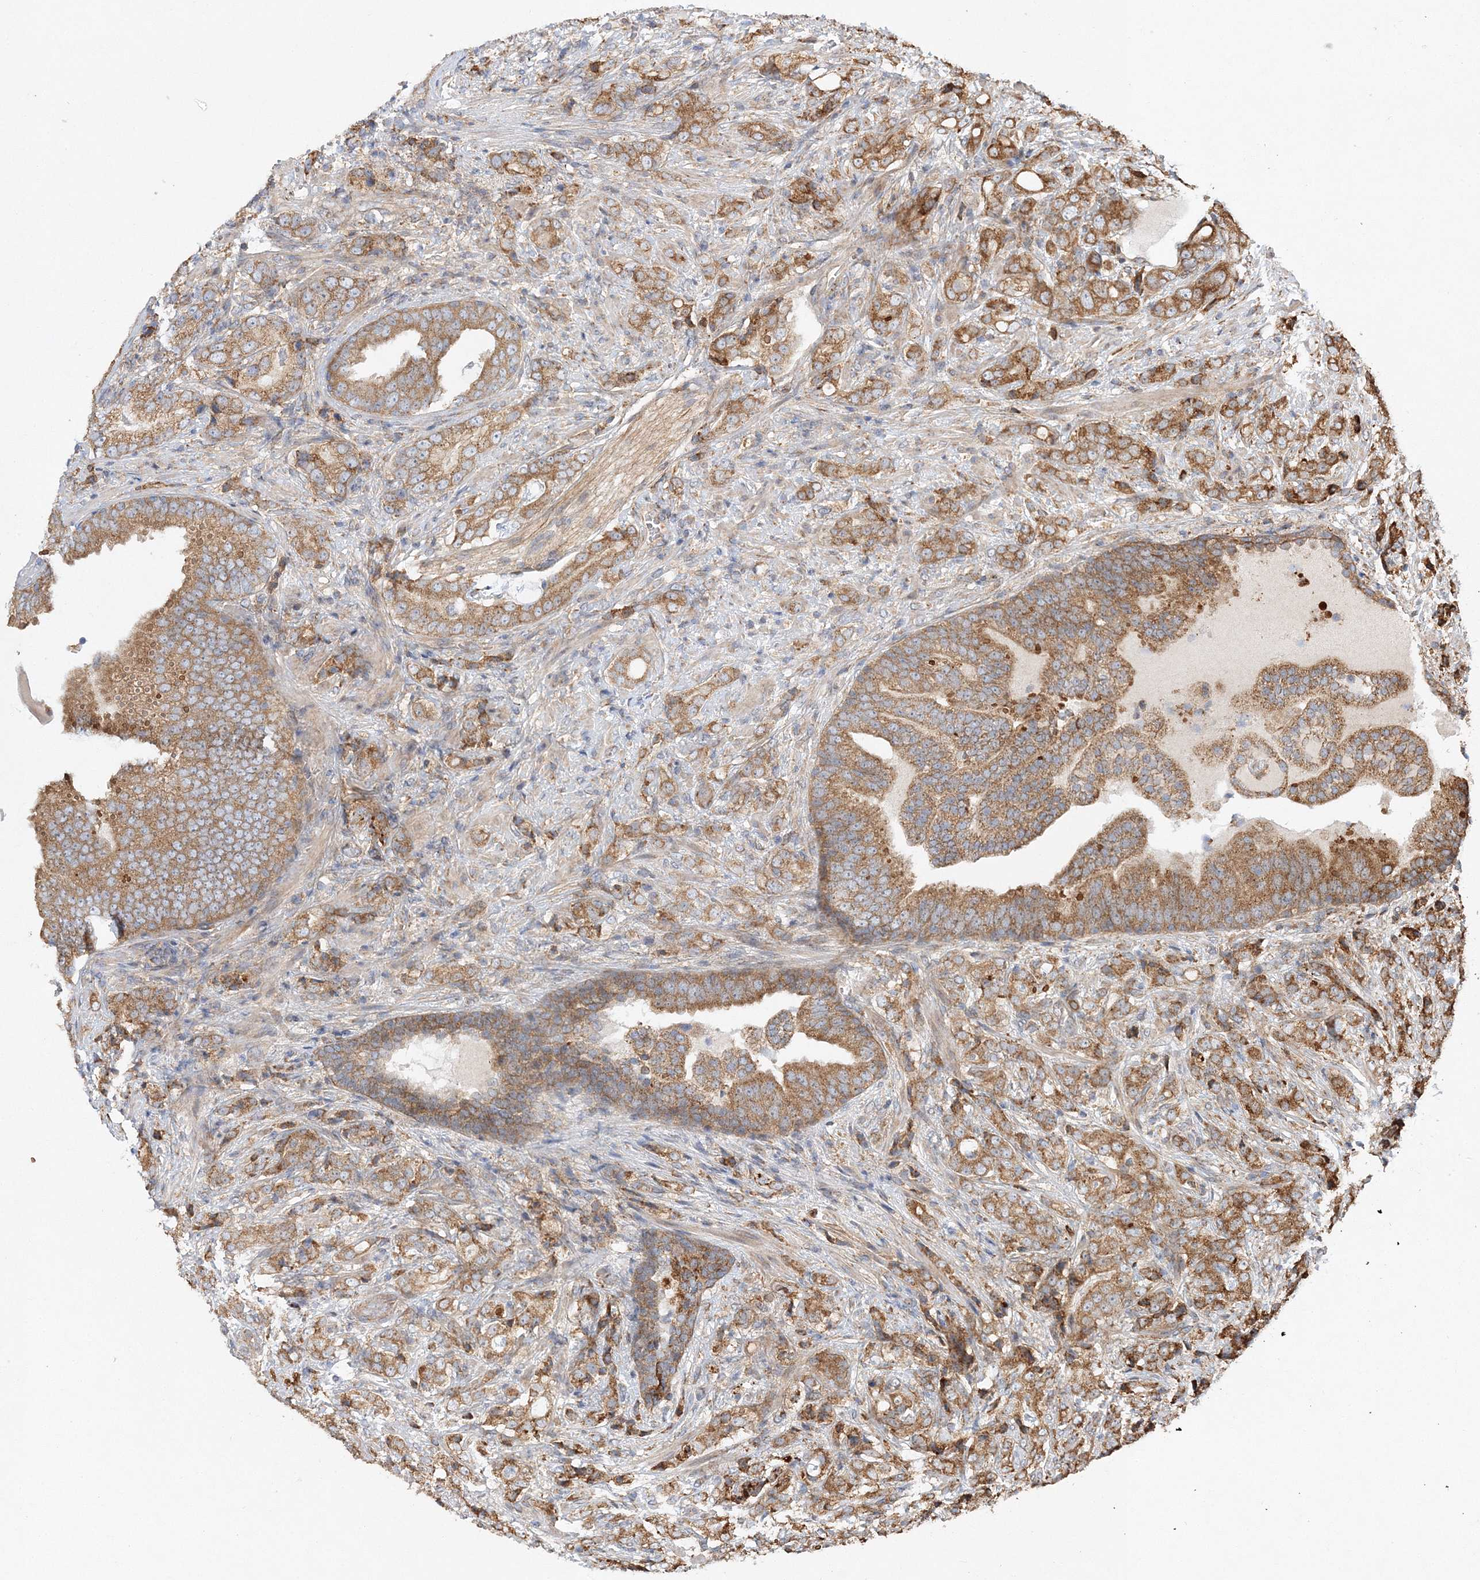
{"staining": {"intensity": "moderate", "quantity": ">75%", "location": "cytoplasmic/membranous"}, "tissue": "prostate cancer", "cell_type": "Tumor cells", "image_type": "cancer", "snomed": [{"axis": "morphology", "description": "Adenocarcinoma, High grade"}, {"axis": "topography", "description": "Prostate"}], "caption": "This histopathology image displays immunohistochemistry staining of prostate adenocarcinoma (high-grade), with medium moderate cytoplasmic/membranous staining in approximately >75% of tumor cells.", "gene": "ZFYVE16", "patient": {"sex": "male", "age": 57}}